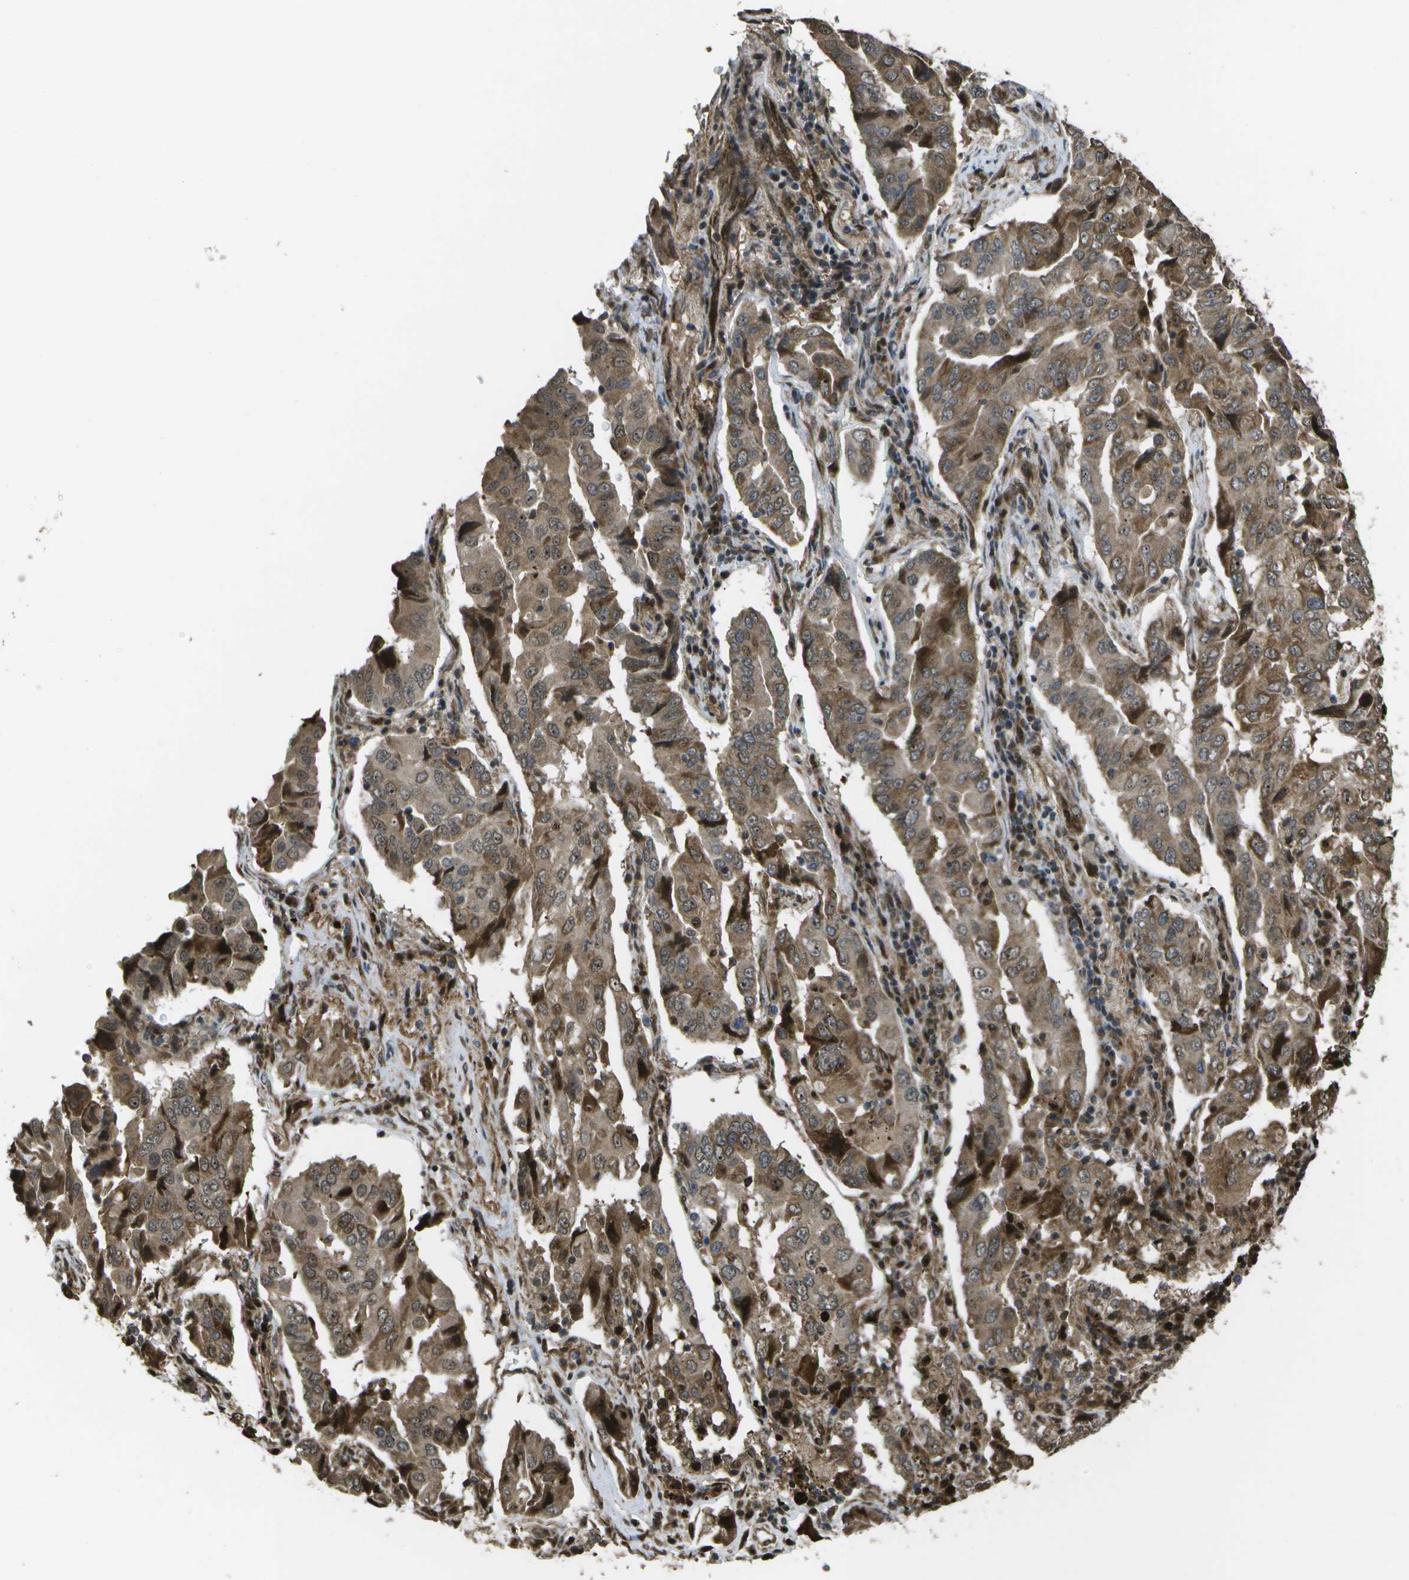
{"staining": {"intensity": "moderate", "quantity": ">75%", "location": "cytoplasmic/membranous"}, "tissue": "lung cancer", "cell_type": "Tumor cells", "image_type": "cancer", "snomed": [{"axis": "morphology", "description": "Adenocarcinoma, NOS"}, {"axis": "topography", "description": "Lung"}], "caption": "The micrograph displays staining of adenocarcinoma (lung), revealing moderate cytoplasmic/membranous protein expression (brown color) within tumor cells. The staining was performed using DAB to visualize the protein expression in brown, while the nuclei were stained in blue with hematoxylin (Magnification: 20x).", "gene": "AXIN2", "patient": {"sex": "female", "age": 65}}